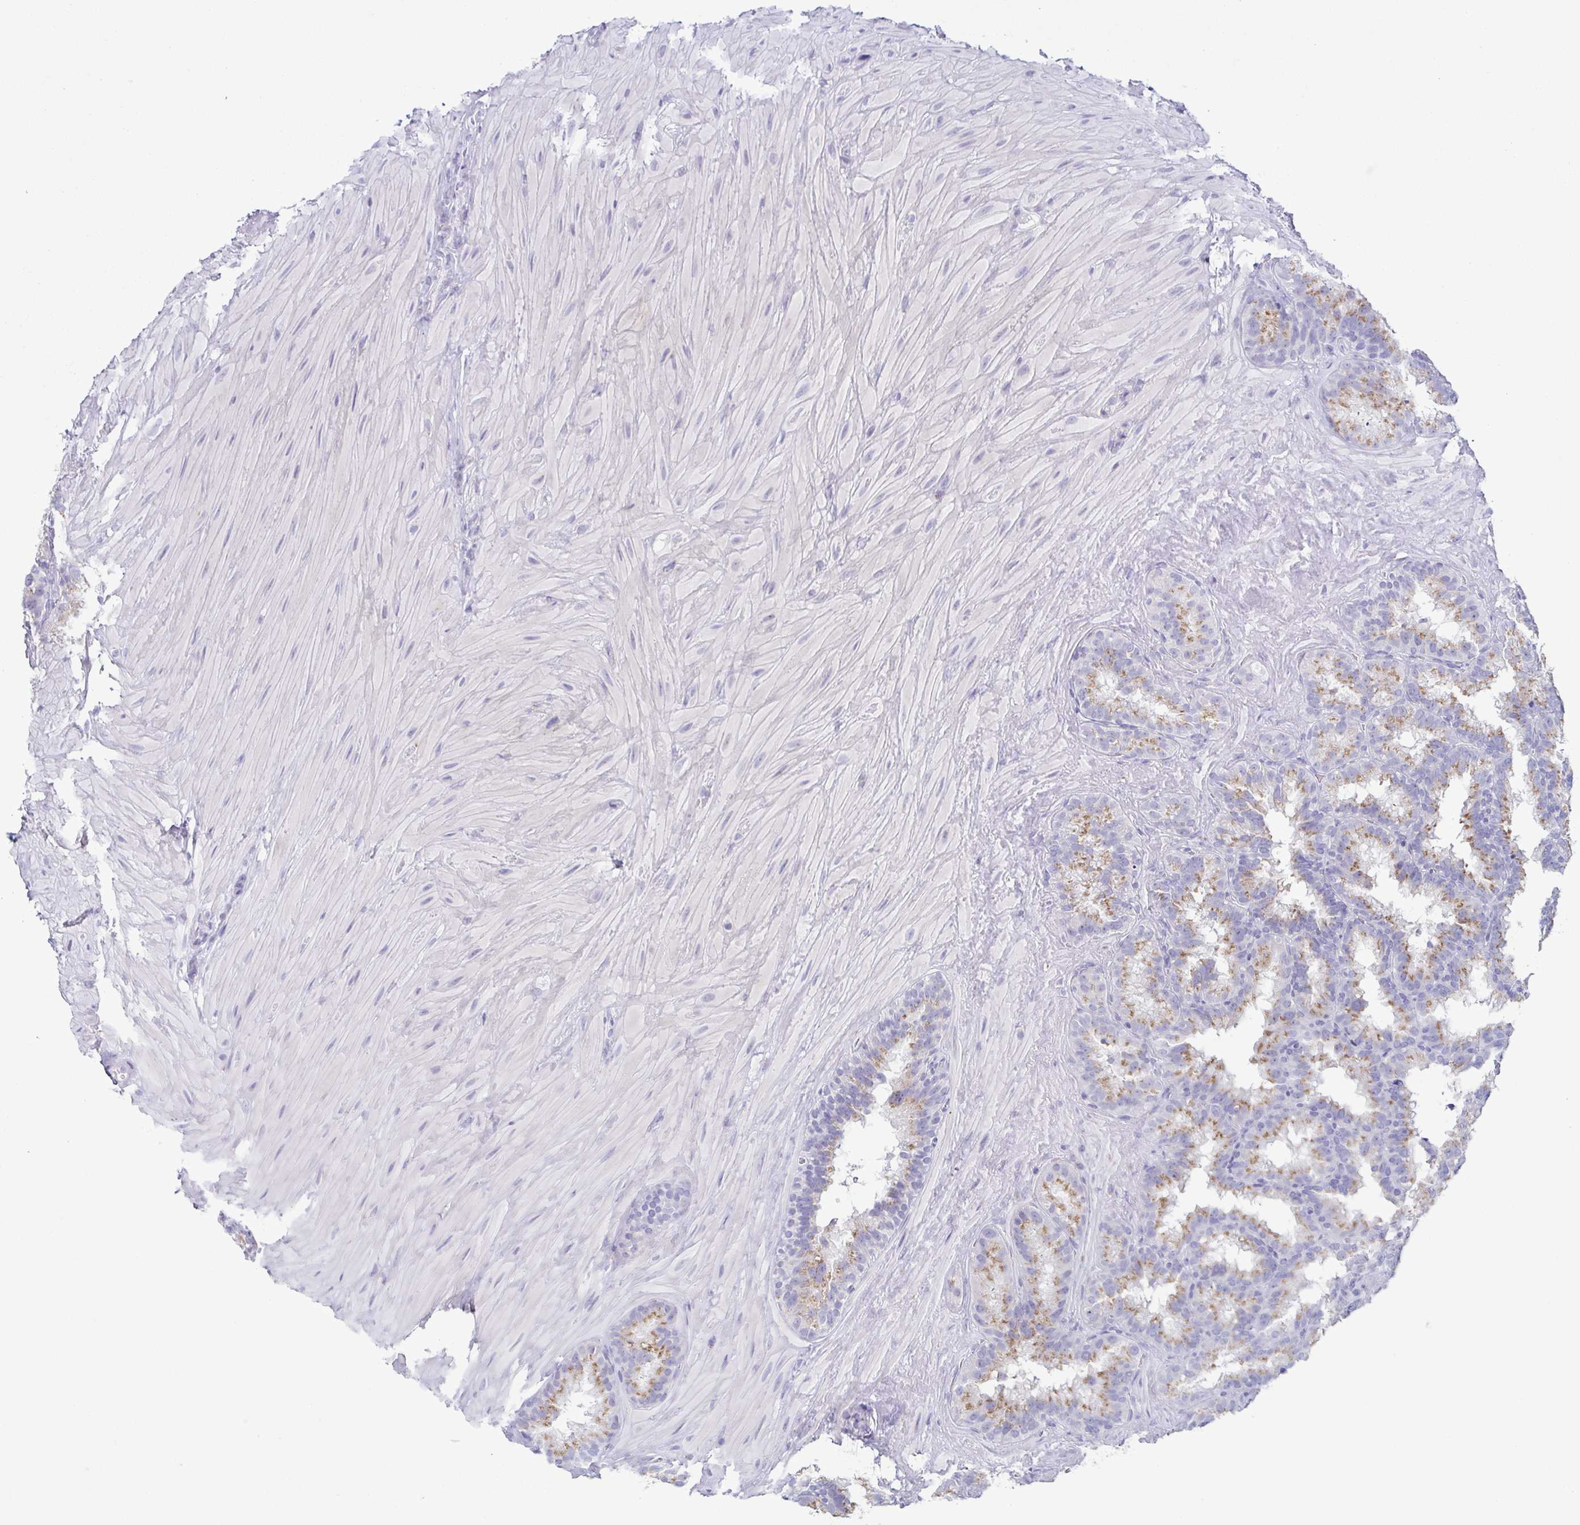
{"staining": {"intensity": "moderate", "quantity": "25%-75%", "location": "cytoplasmic/membranous"}, "tissue": "seminal vesicle", "cell_type": "Glandular cells", "image_type": "normal", "snomed": [{"axis": "morphology", "description": "Normal tissue, NOS"}, {"axis": "topography", "description": "Seminal veicle"}], "caption": "DAB (3,3'-diaminobenzidine) immunohistochemical staining of unremarkable human seminal vesicle shows moderate cytoplasmic/membranous protein expression in approximately 25%-75% of glandular cells. (IHC, brightfield microscopy, high magnification).", "gene": "AZU1", "patient": {"sex": "male", "age": 60}}